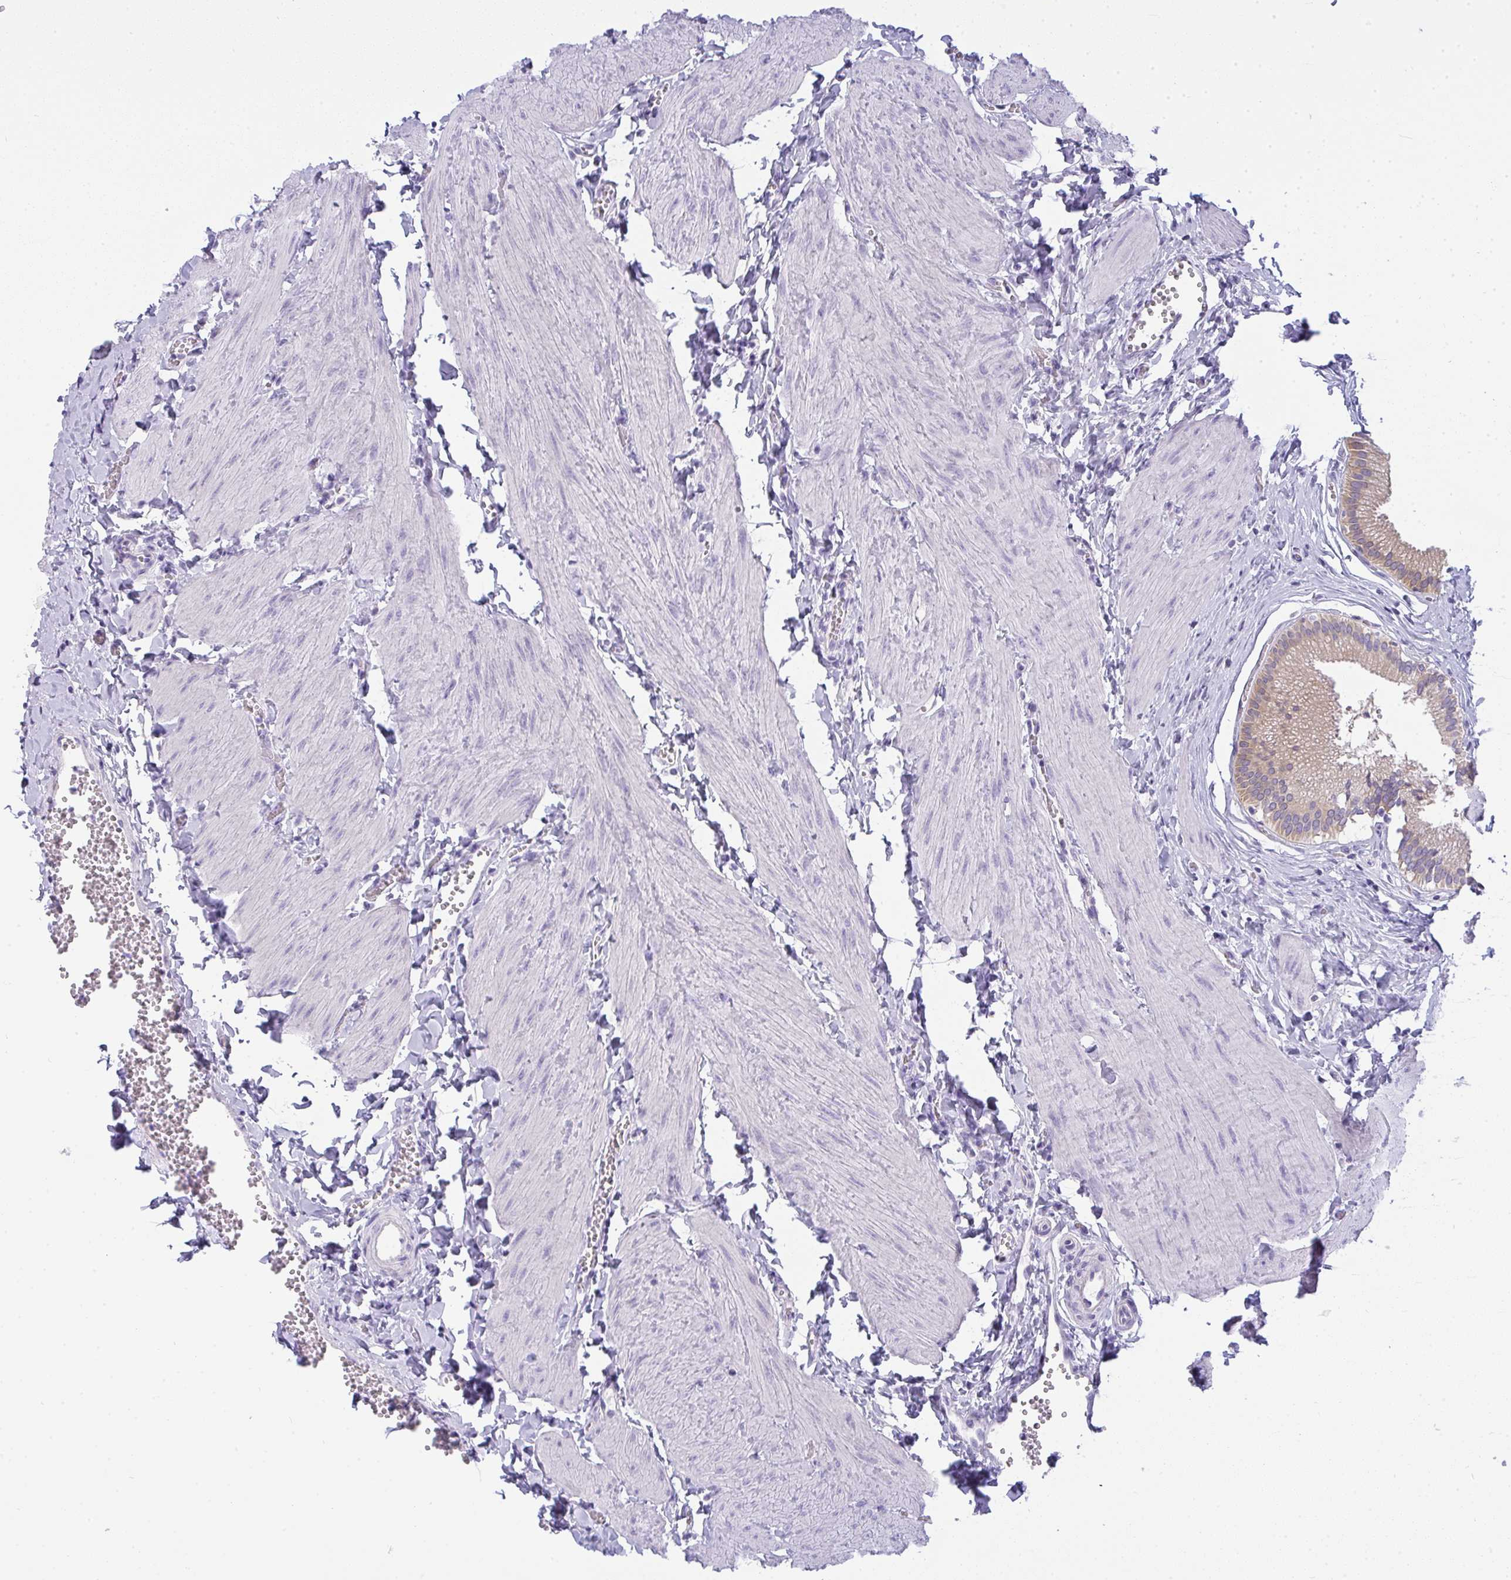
{"staining": {"intensity": "weak", "quantity": ">75%", "location": "cytoplasmic/membranous"}, "tissue": "gallbladder", "cell_type": "Glandular cells", "image_type": "normal", "snomed": [{"axis": "morphology", "description": "Normal tissue, NOS"}, {"axis": "topography", "description": "Gallbladder"}], "caption": "The histopathology image displays staining of benign gallbladder, revealing weak cytoplasmic/membranous protein staining (brown color) within glandular cells.", "gene": "GSDMB", "patient": {"sex": "male", "age": 17}}